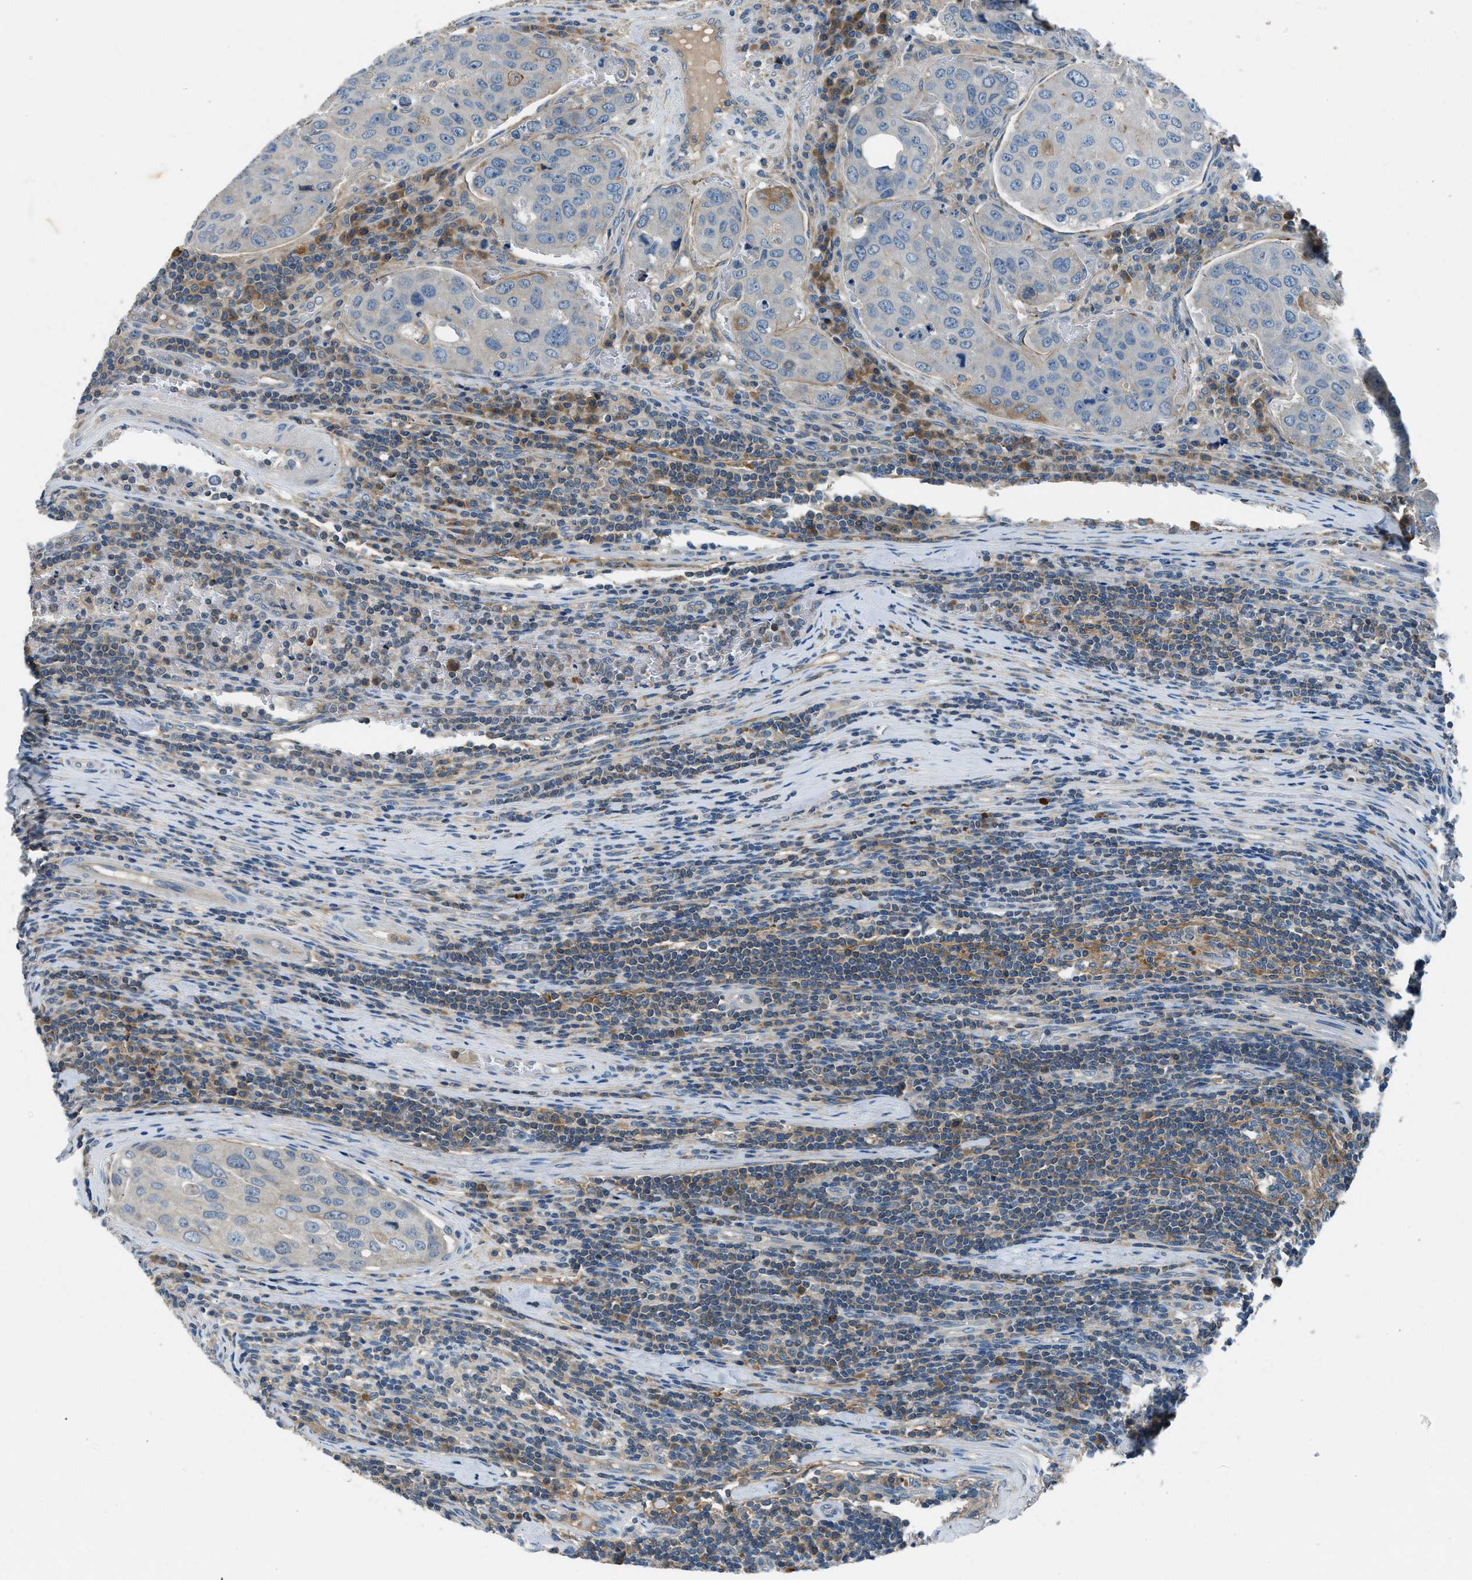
{"staining": {"intensity": "negative", "quantity": "none", "location": "none"}, "tissue": "urothelial cancer", "cell_type": "Tumor cells", "image_type": "cancer", "snomed": [{"axis": "morphology", "description": "Urothelial carcinoma, High grade"}, {"axis": "topography", "description": "Lymph node"}, {"axis": "topography", "description": "Urinary bladder"}], "caption": "DAB (3,3'-diaminobenzidine) immunohistochemical staining of urothelial carcinoma (high-grade) displays no significant expression in tumor cells.", "gene": "BMP1", "patient": {"sex": "male", "age": 51}}